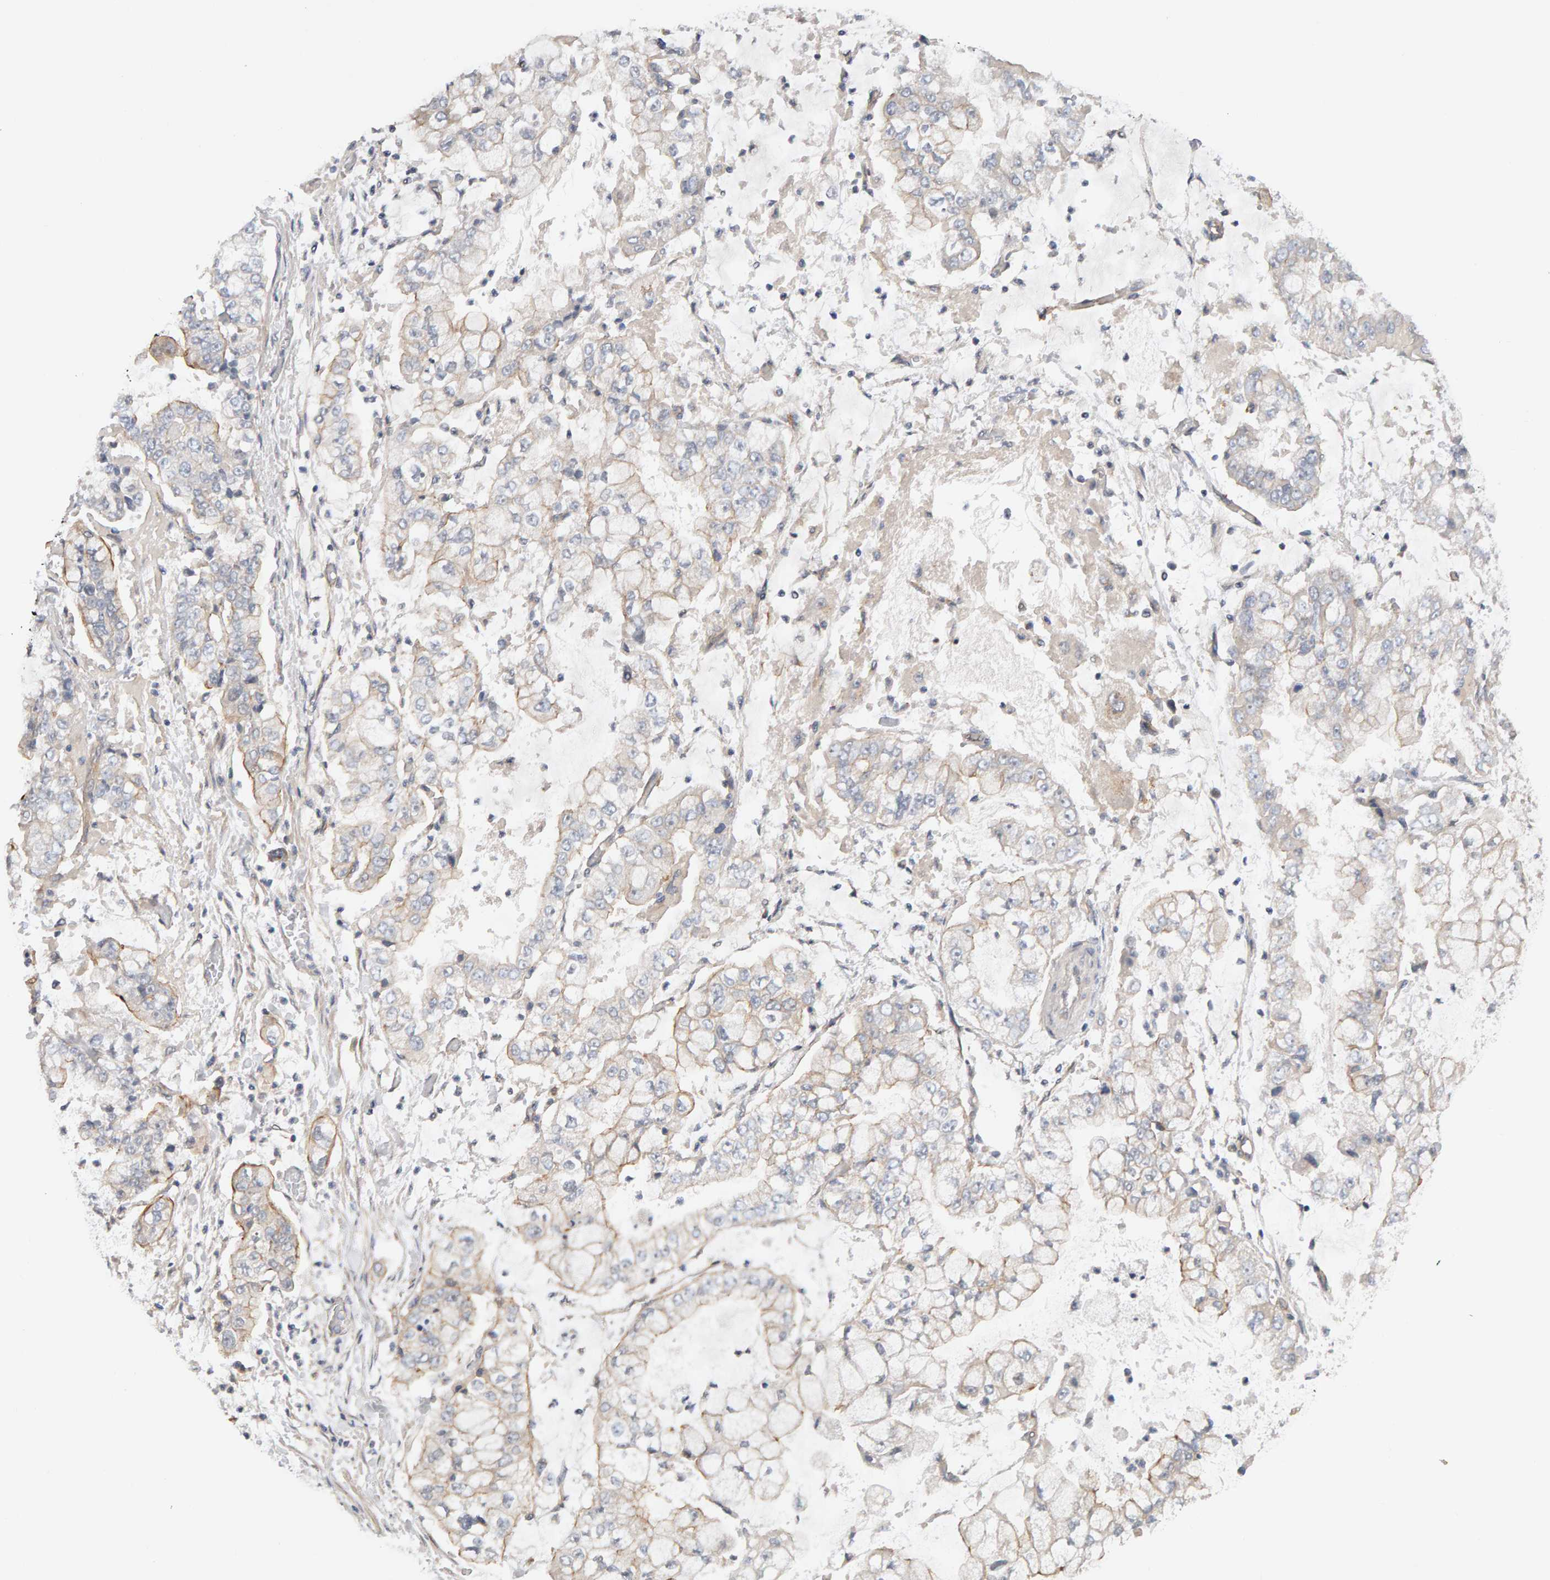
{"staining": {"intensity": "weak", "quantity": "<25%", "location": "cytoplasmic/membranous"}, "tissue": "stomach cancer", "cell_type": "Tumor cells", "image_type": "cancer", "snomed": [{"axis": "morphology", "description": "Adenocarcinoma, NOS"}, {"axis": "topography", "description": "Stomach"}], "caption": "Immunohistochemistry histopathology image of stomach adenocarcinoma stained for a protein (brown), which demonstrates no expression in tumor cells.", "gene": "PPP1R16A", "patient": {"sex": "male", "age": 76}}